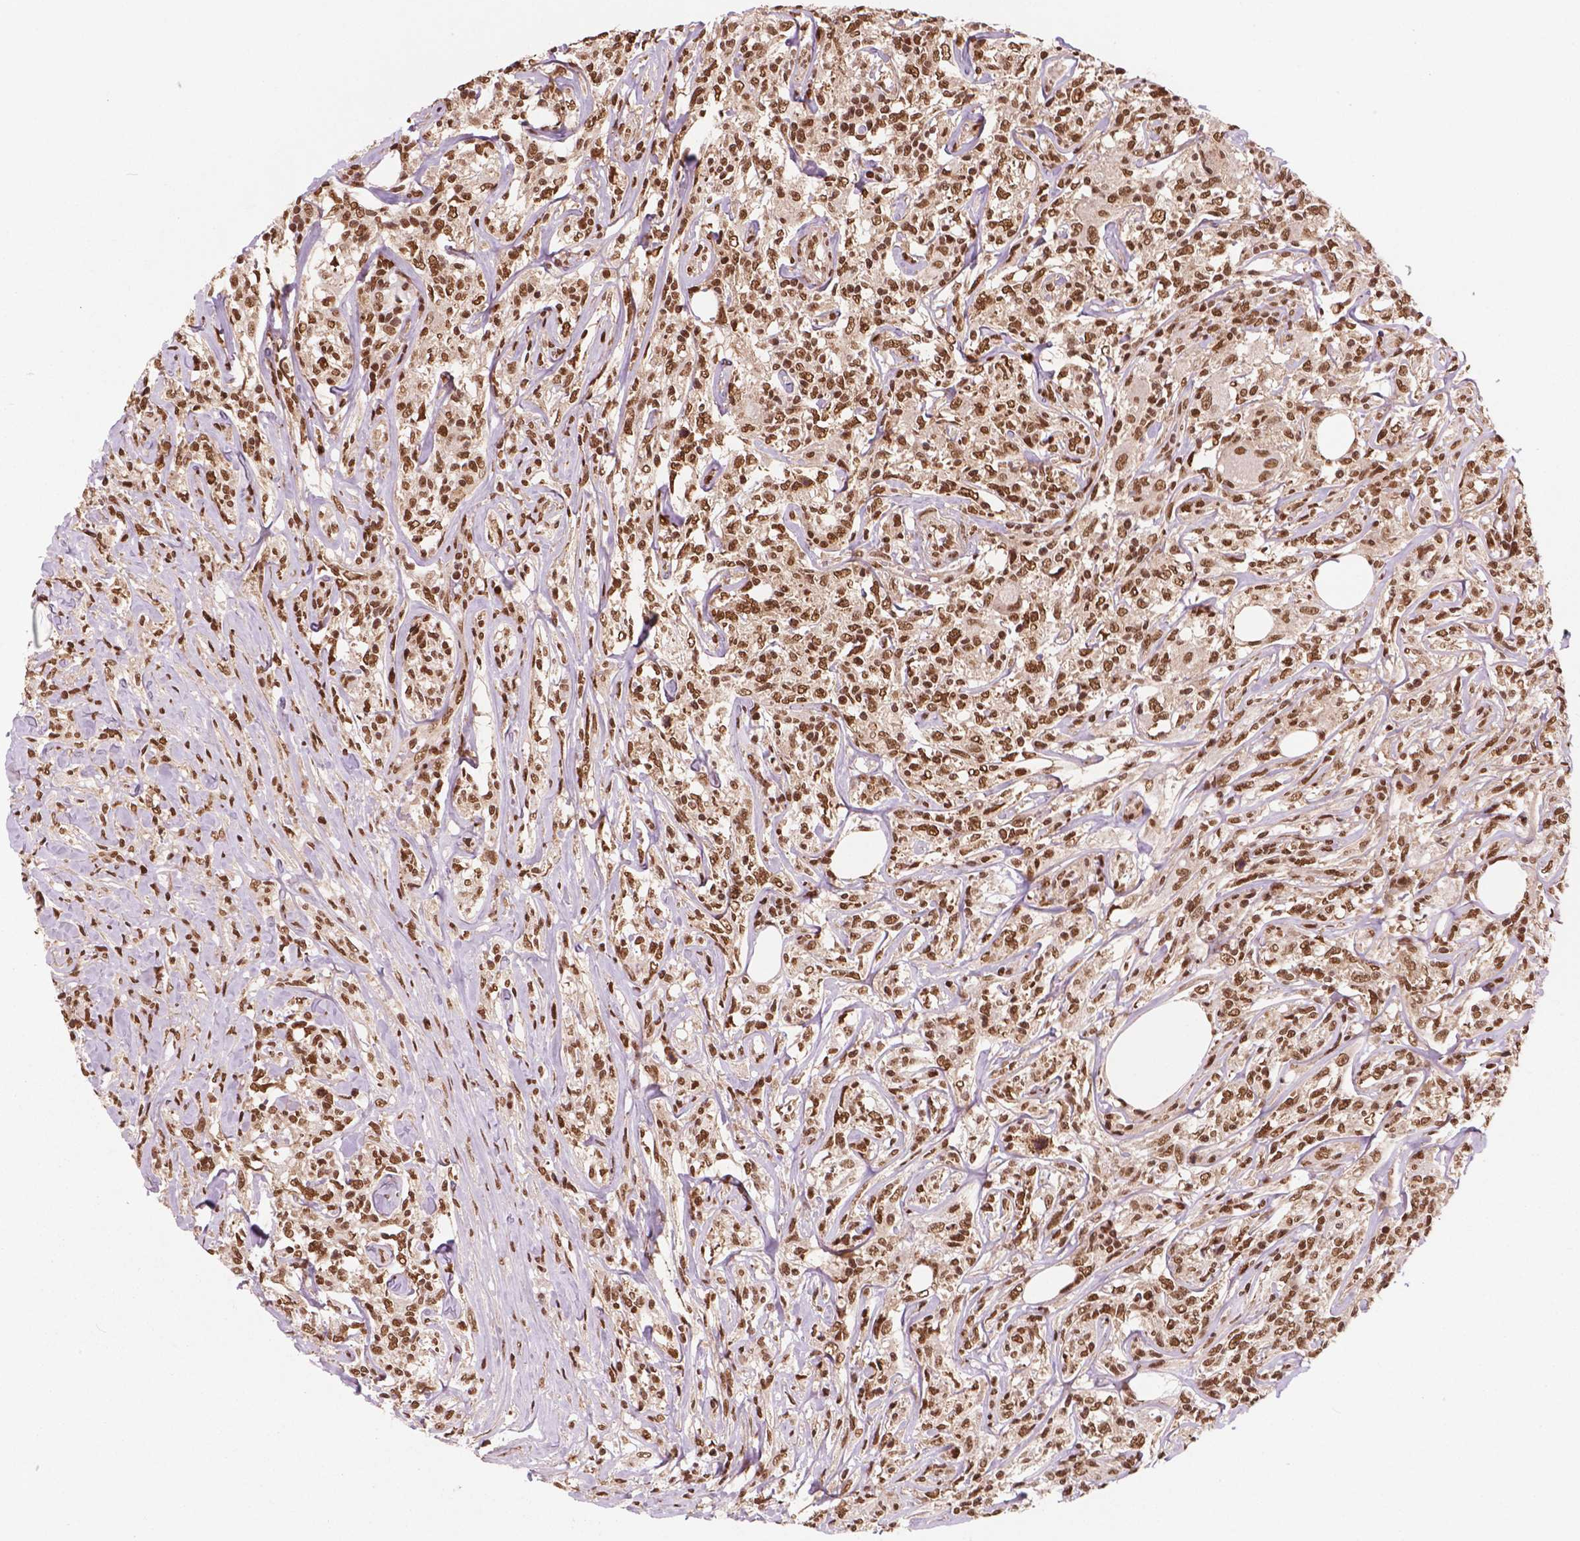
{"staining": {"intensity": "strong", "quantity": ">75%", "location": "nuclear"}, "tissue": "lymphoma", "cell_type": "Tumor cells", "image_type": "cancer", "snomed": [{"axis": "morphology", "description": "Malignant lymphoma, non-Hodgkin's type, High grade"}, {"axis": "topography", "description": "Lymph node"}], "caption": "A brown stain shows strong nuclear expression of a protein in human lymphoma tumor cells.", "gene": "SIRT6", "patient": {"sex": "female", "age": 84}}